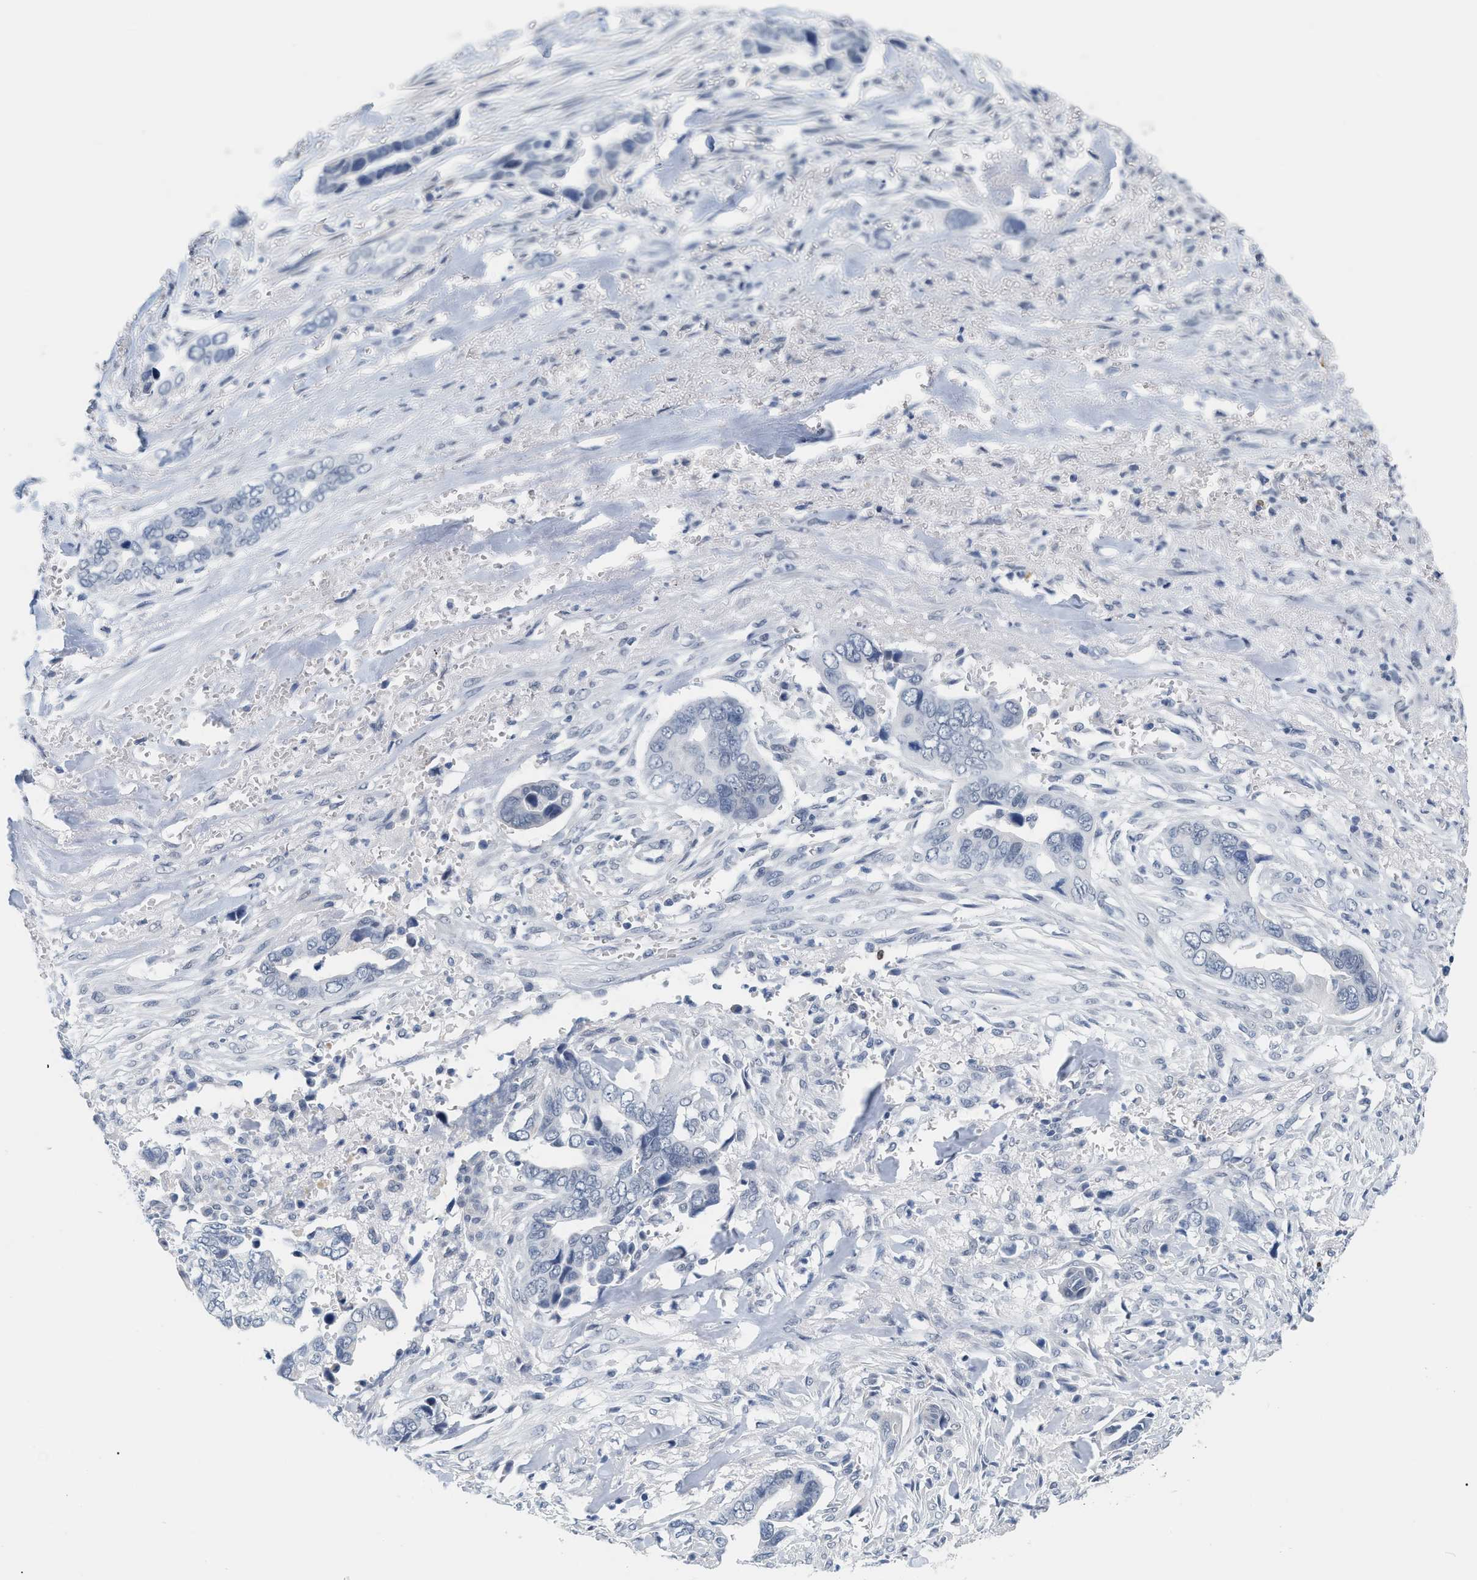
{"staining": {"intensity": "negative", "quantity": "none", "location": "none"}, "tissue": "liver cancer", "cell_type": "Tumor cells", "image_type": "cancer", "snomed": [{"axis": "morphology", "description": "Cholangiocarcinoma"}, {"axis": "topography", "description": "Liver"}], "caption": "Tumor cells are negative for protein expression in human liver cholangiocarcinoma. The staining was performed using DAB (3,3'-diaminobenzidine) to visualize the protein expression in brown, while the nuclei were stained in blue with hematoxylin (Magnification: 20x).", "gene": "XIRP1", "patient": {"sex": "female", "age": 79}}